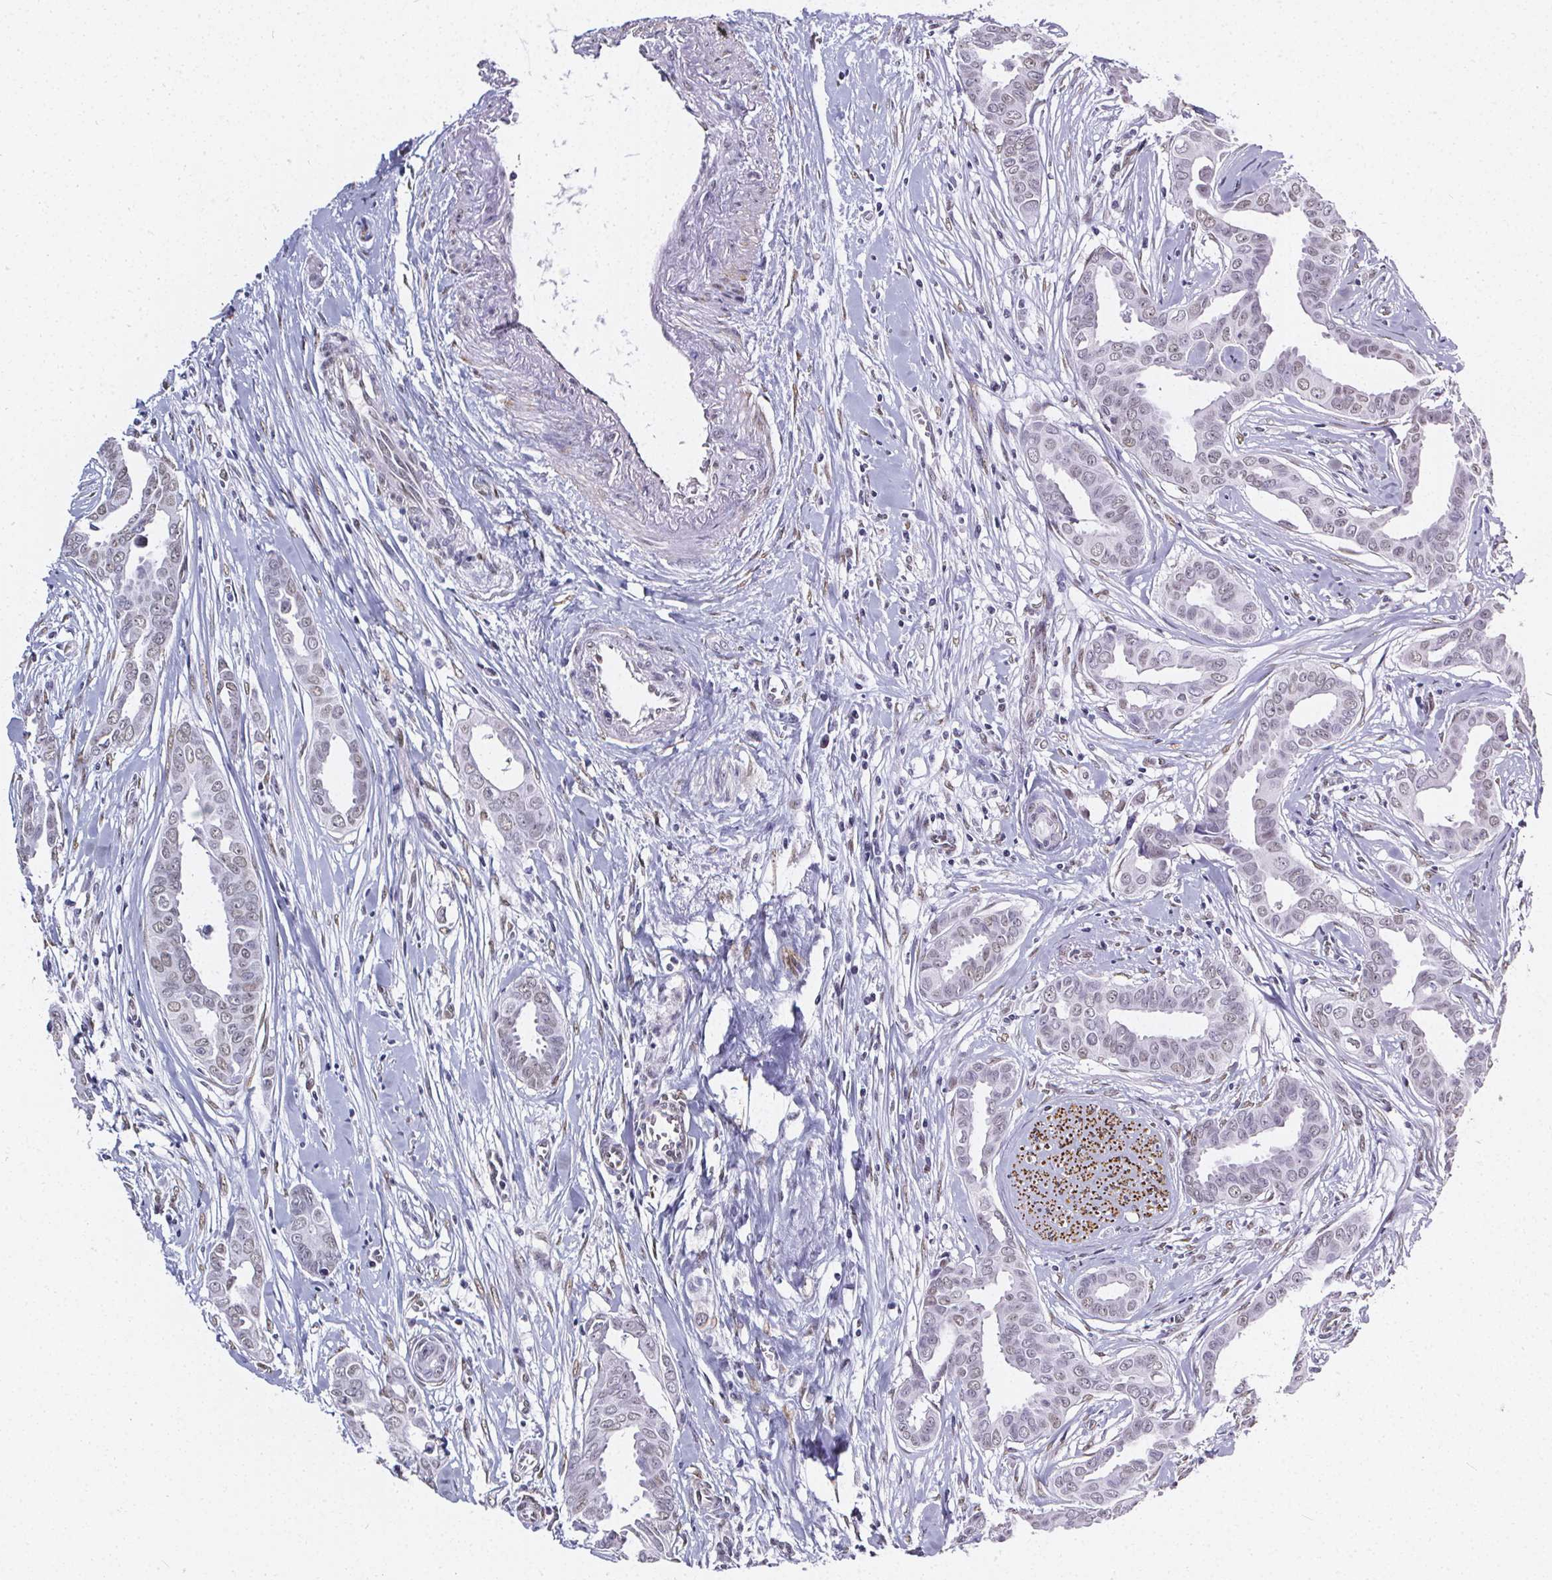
{"staining": {"intensity": "negative", "quantity": "none", "location": "none"}, "tissue": "breast cancer", "cell_type": "Tumor cells", "image_type": "cancer", "snomed": [{"axis": "morphology", "description": "Duct carcinoma"}, {"axis": "topography", "description": "Breast"}], "caption": "The histopathology image exhibits no staining of tumor cells in breast cancer (invasive ductal carcinoma).", "gene": "GP6", "patient": {"sex": "female", "age": 45}}